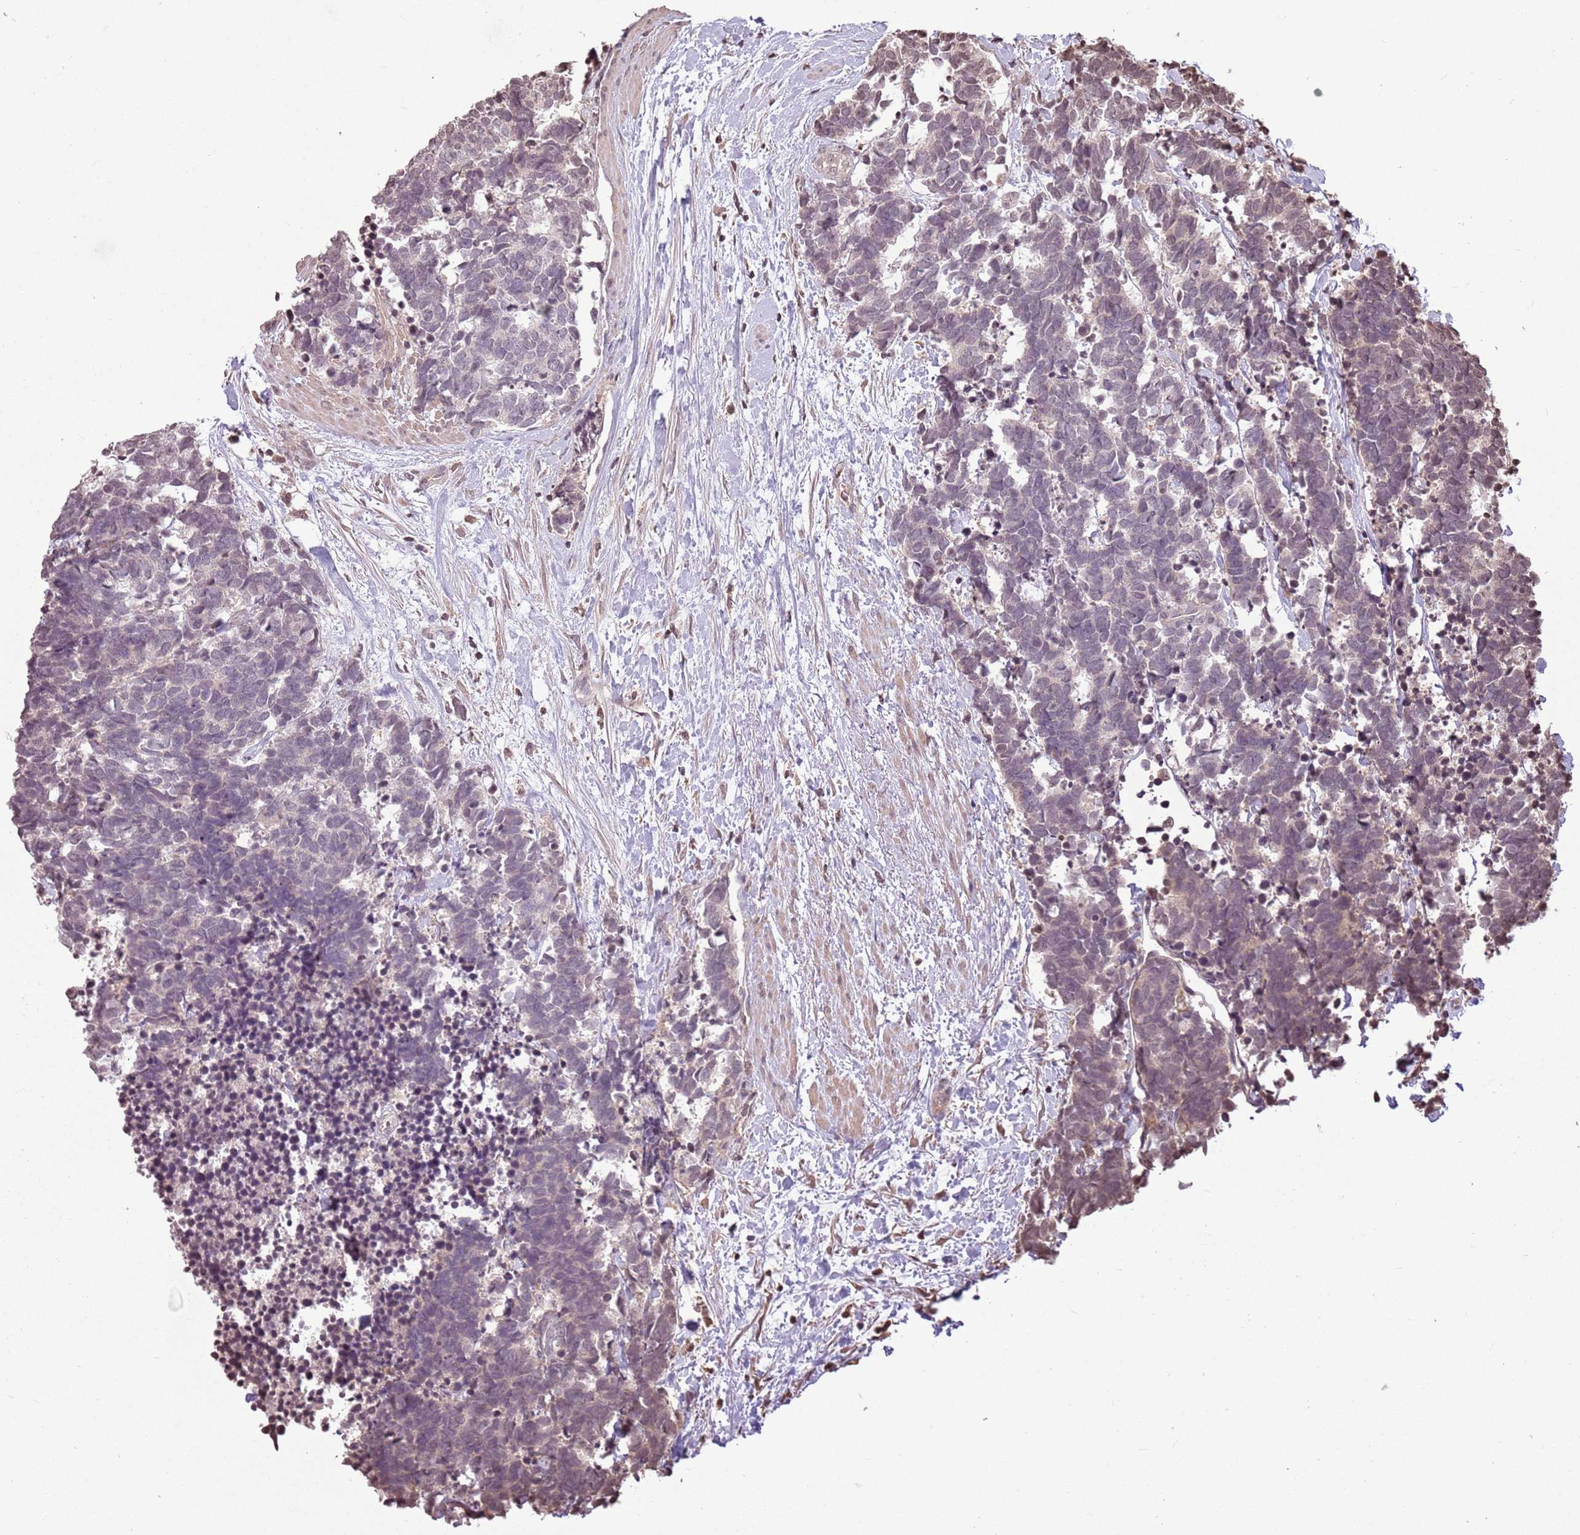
{"staining": {"intensity": "weak", "quantity": "<25%", "location": "cytoplasmic/membranous"}, "tissue": "carcinoid", "cell_type": "Tumor cells", "image_type": "cancer", "snomed": [{"axis": "morphology", "description": "Carcinoma, NOS"}, {"axis": "morphology", "description": "Carcinoid, malignant, NOS"}, {"axis": "topography", "description": "Prostate"}], "caption": "Tumor cells show no significant protein expression in carcinoid.", "gene": "CAPN9", "patient": {"sex": "male", "age": 57}}